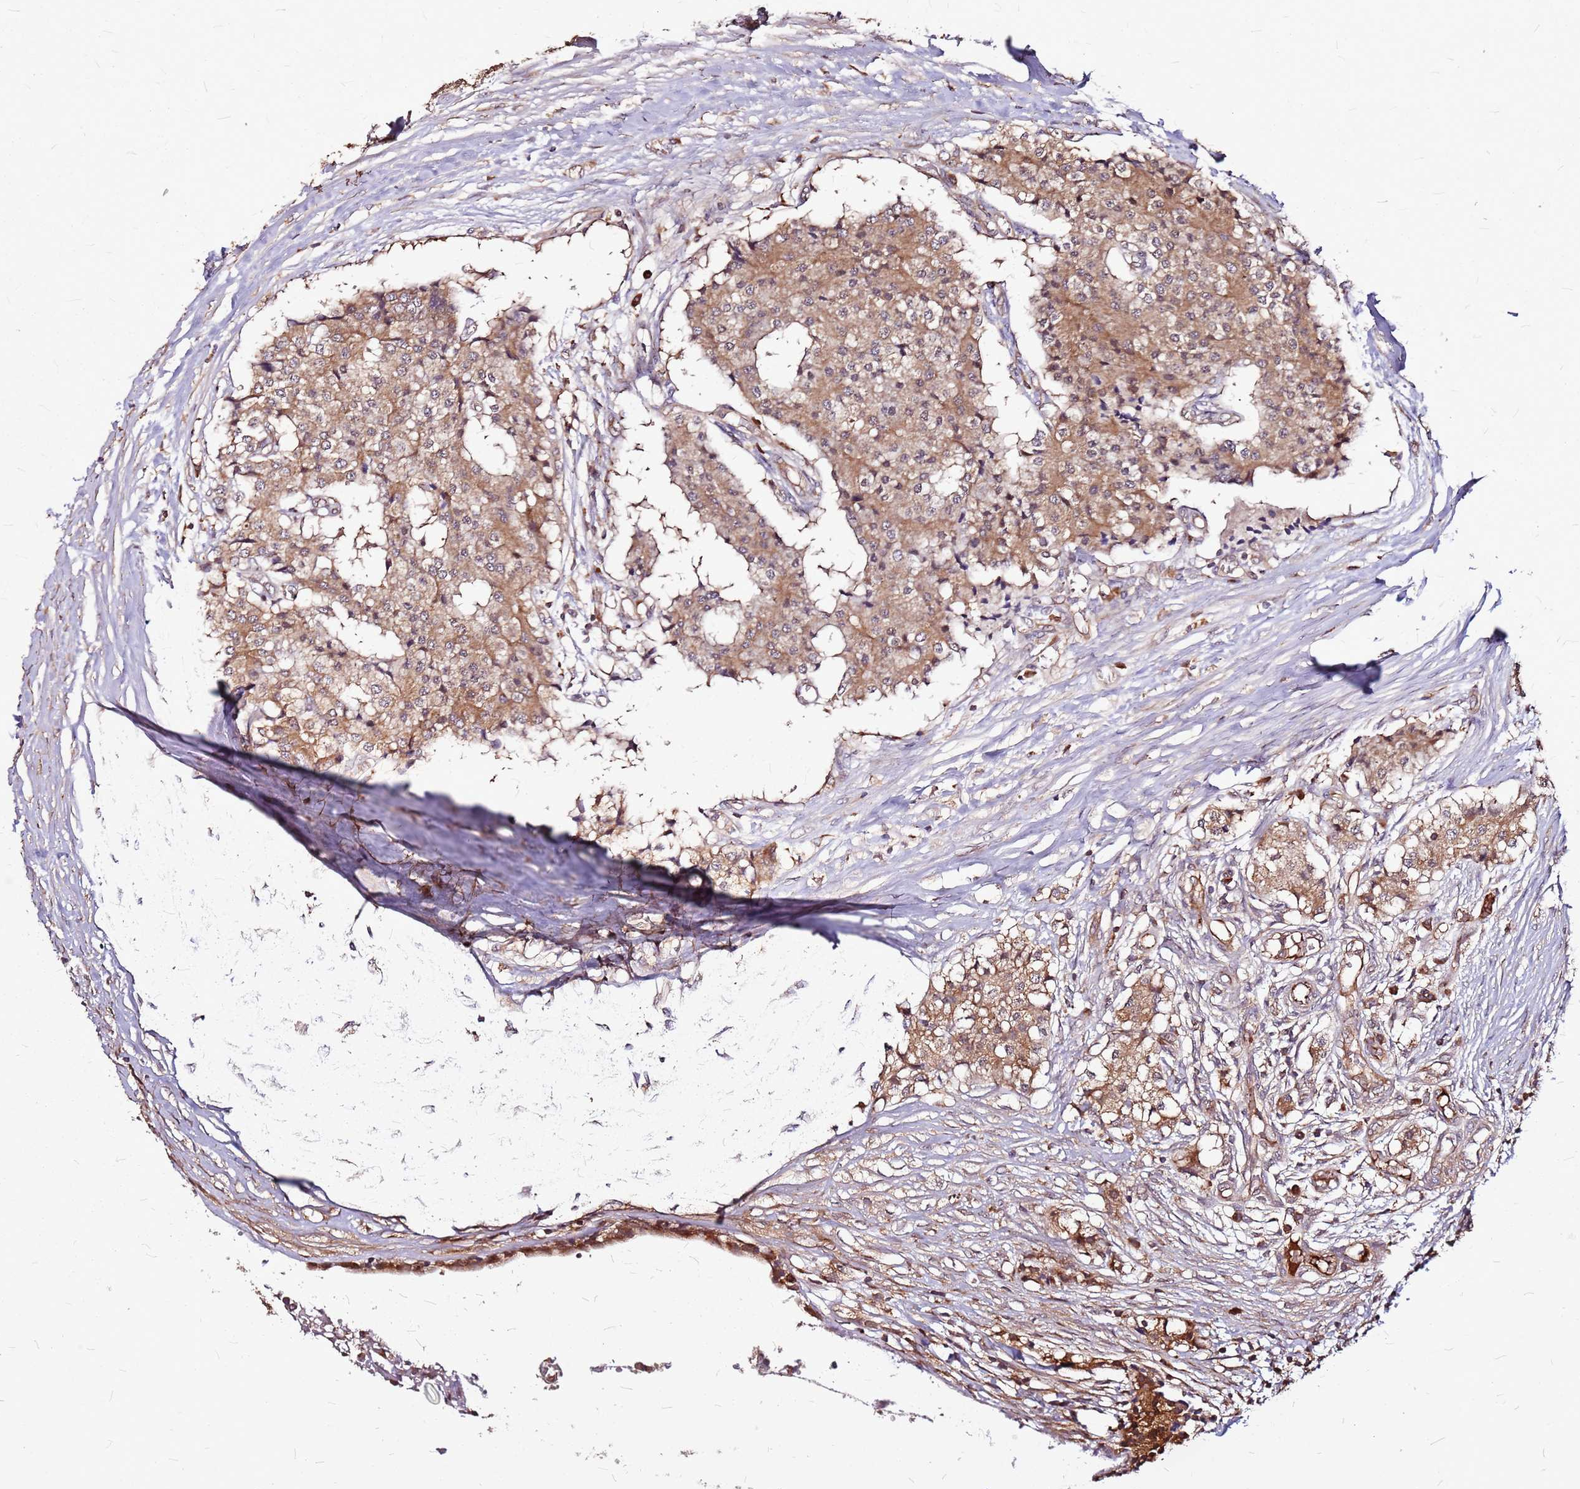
{"staining": {"intensity": "moderate", "quantity": "25%-75%", "location": "cytoplasmic/membranous"}, "tissue": "carcinoid", "cell_type": "Tumor cells", "image_type": "cancer", "snomed": [{"axis": "morphology", "description": "Carcinoid, malignant, NOS"}, {"axis": "topography", "description": "Colon"}], "caption": "Malignant carcinoid stained with a brown dye reveals moderate cytoplasmic/membranous positive positivity in about 25%-75% of tumor cells.", "gene": "LYPLAL1", "patient": {"sex": "female", "age": 52}}